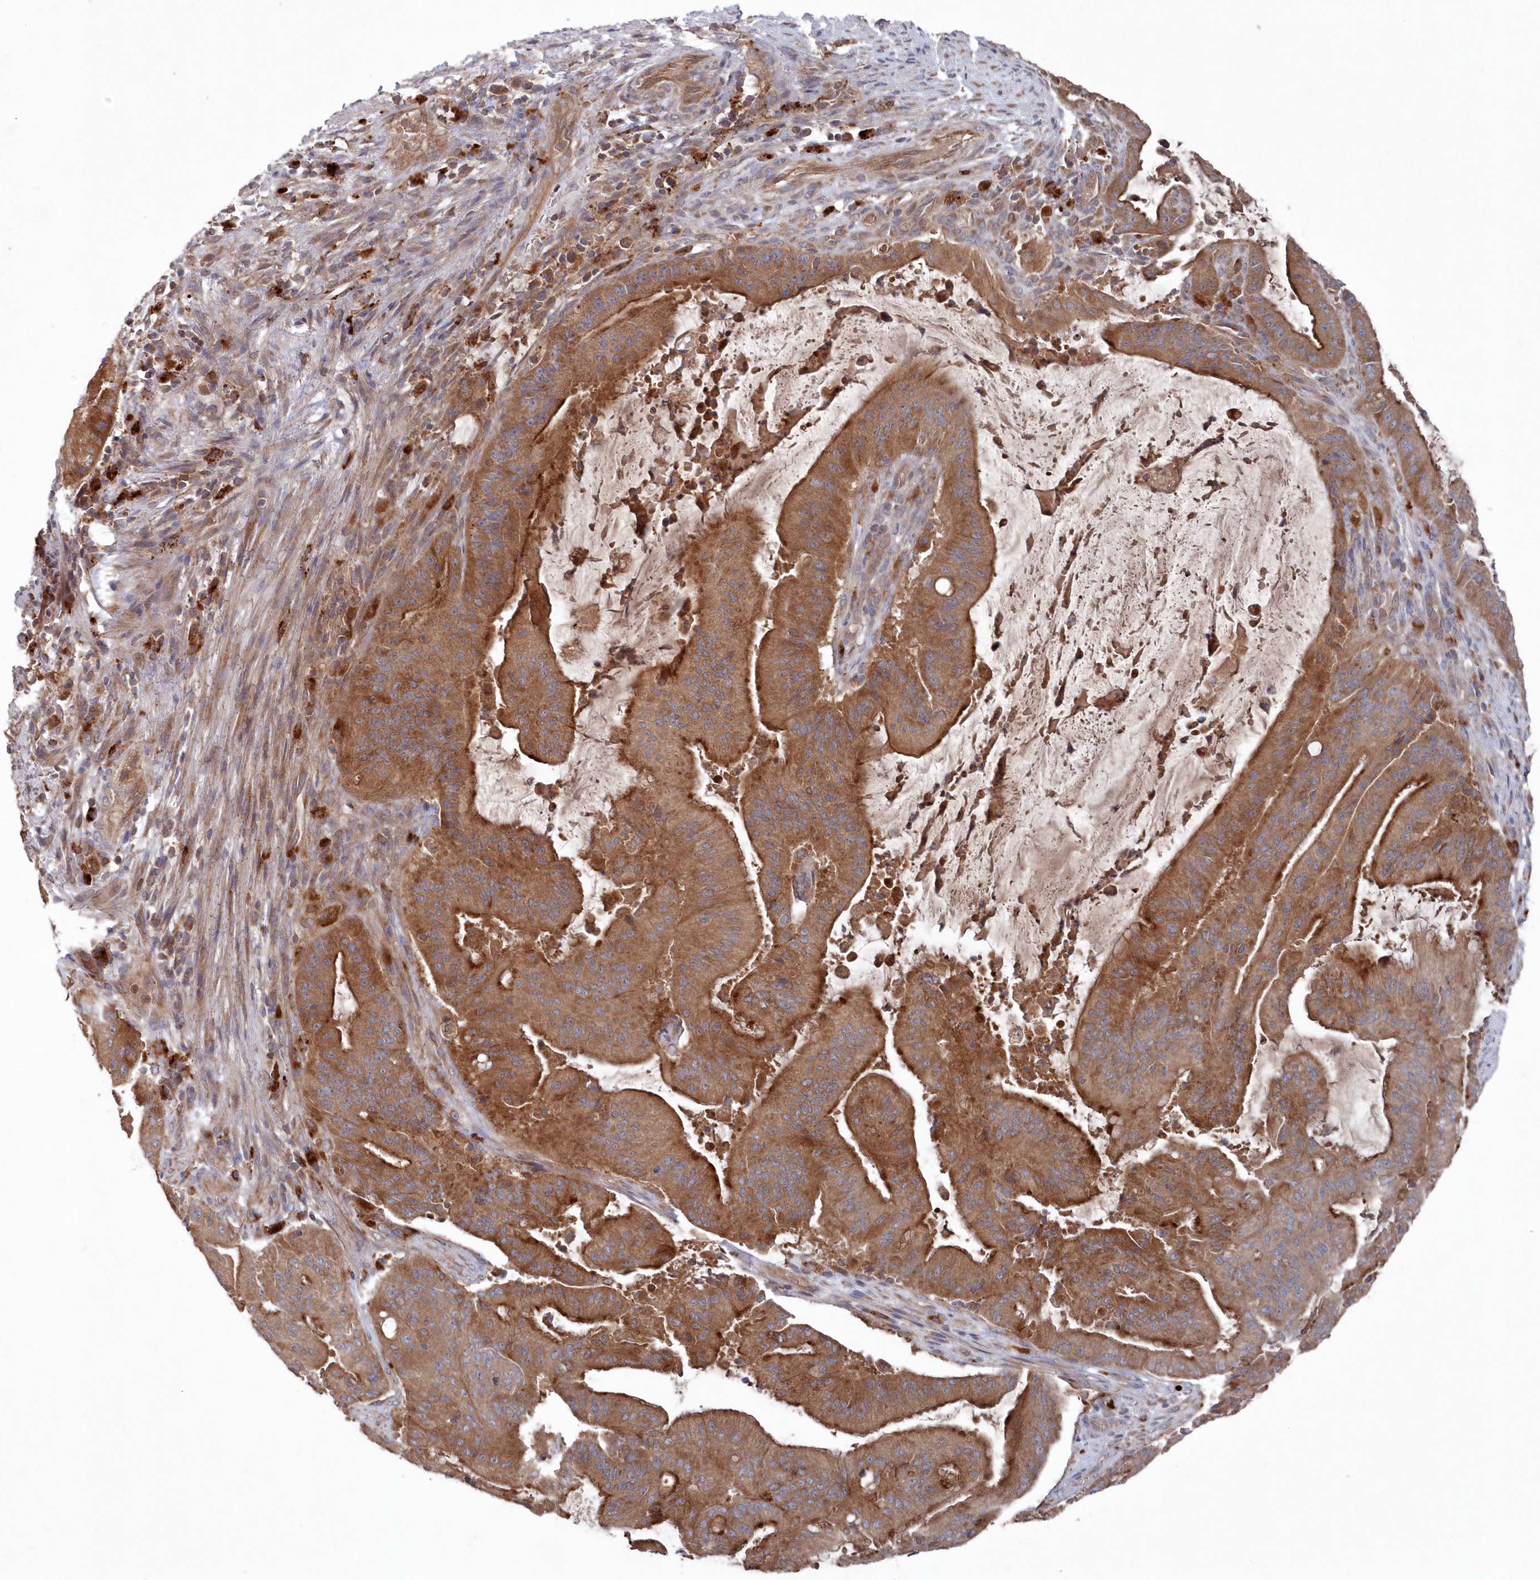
{"staining": {"intensity": "strong", "quantity": ">75%", "location": "cytoplasmic/membranous"}, "tissue": "liver cancer", "cell_type": "Tumor cells", "image_type": "cancer", "snomed": [{"axis": "morphology", "description": "Normal tissue, NOS"}, {"axis": "morphology", "description": "Cholangiocarcinoma"}, {"axis": "topography", "description": "Liver"}, {"axis": "topography", "description": "Peripheral nerve tissue"}], "caption": "A photomicrograph of human liver cancer stained for a protein demonstrates strong cytoplasmic/membranous brown staining in tumor cells.", "gene": "ASNSD1", "patient": {"sex": "female", "age": 73}}